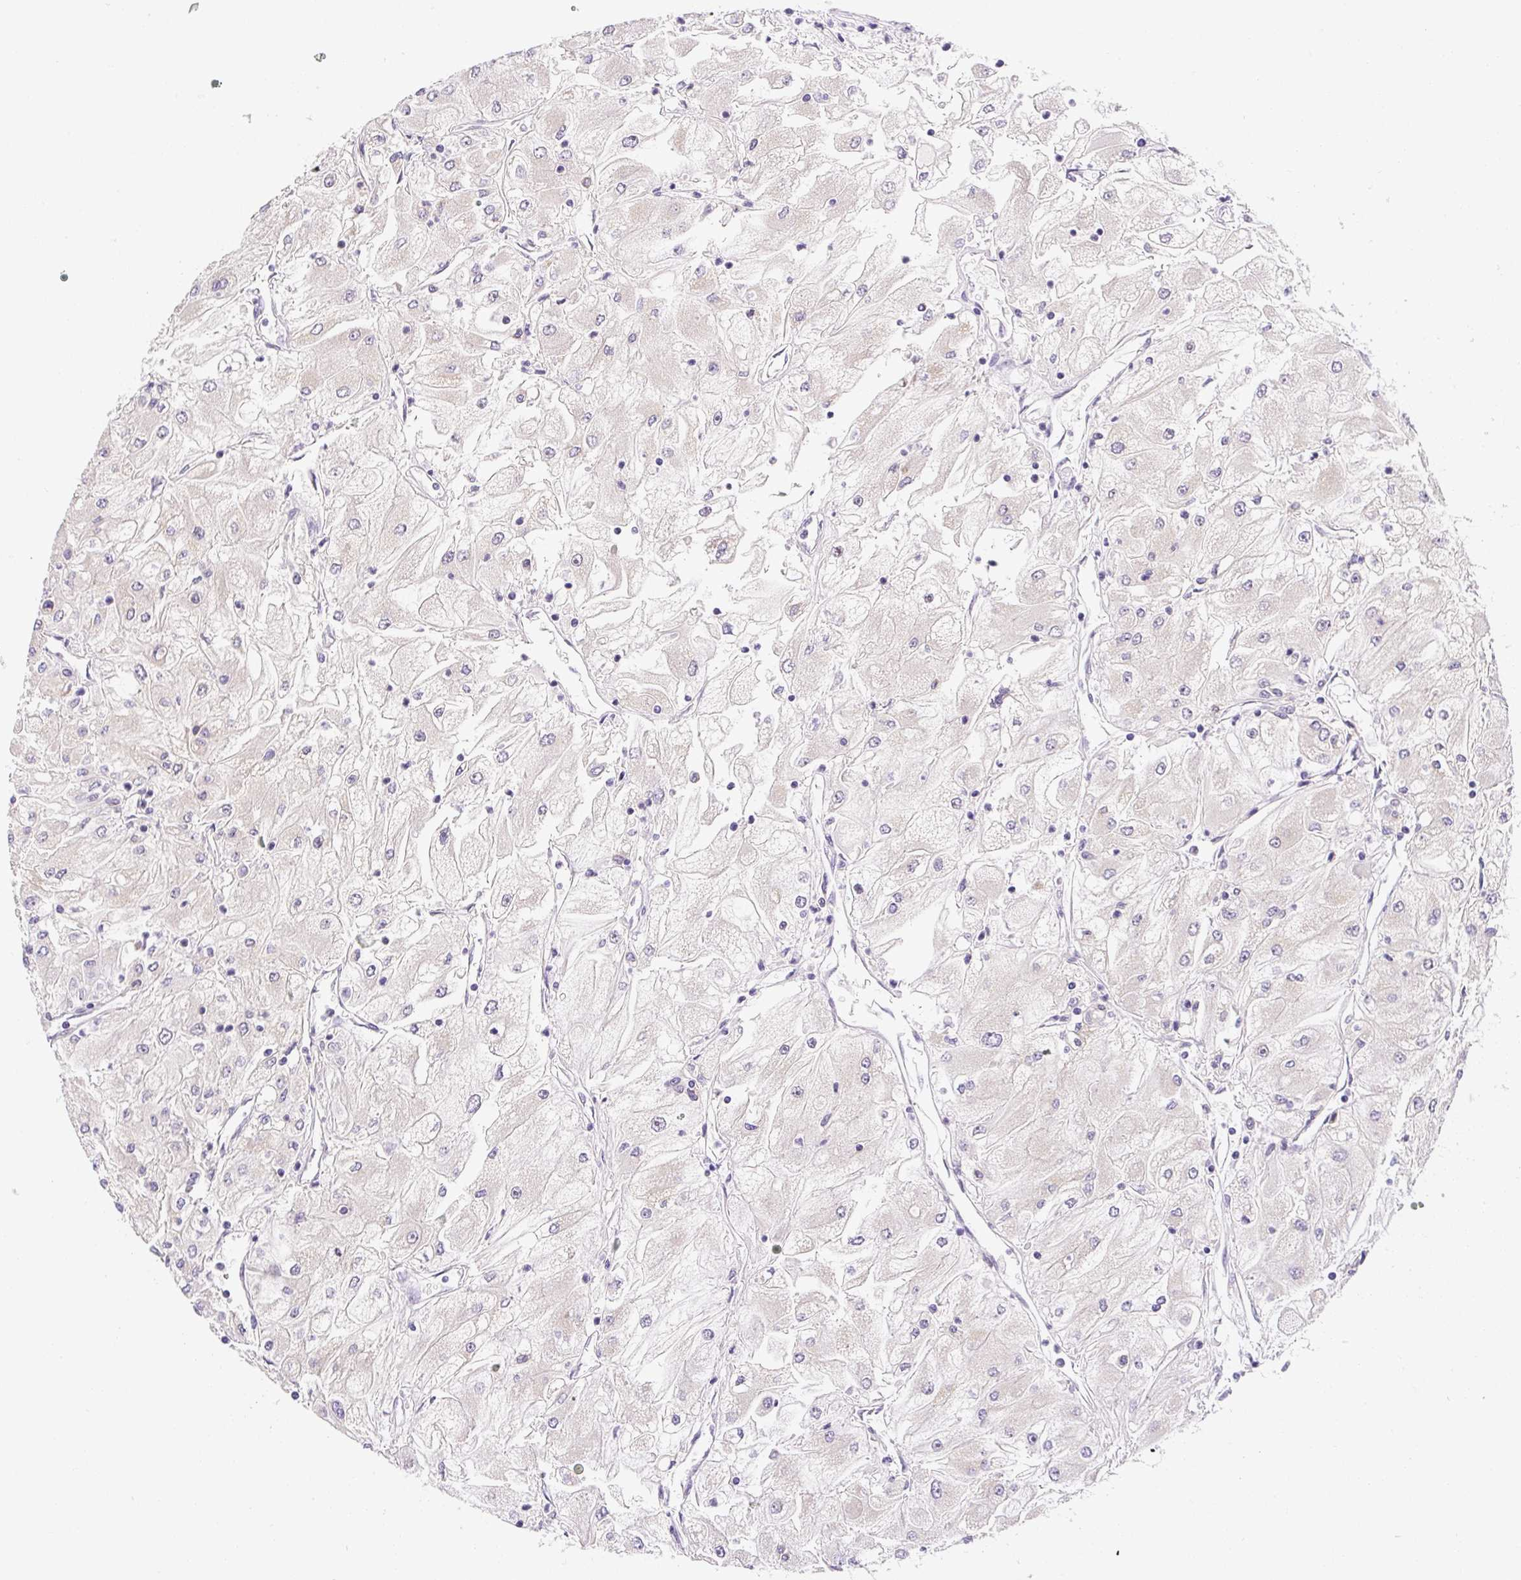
{"staining": {"intensity": "negative", "quantity": "none", "location": "none"}, "tissue": "renal cancer", "cell_type": "Tumor cells", "image_type": "cancer", "snomed": [{"axis": "morphology", "description": "Adenocarcinoma, NOS"}, {"axis": "topography", "description": "Kidney"}], "caption": "Human adenocarcinoma (renal) stained for a protein using IHC shows no expression in tumor cells.", "gene": "PLA2G4A", "patient": {"sex": "male", "age": 80}}